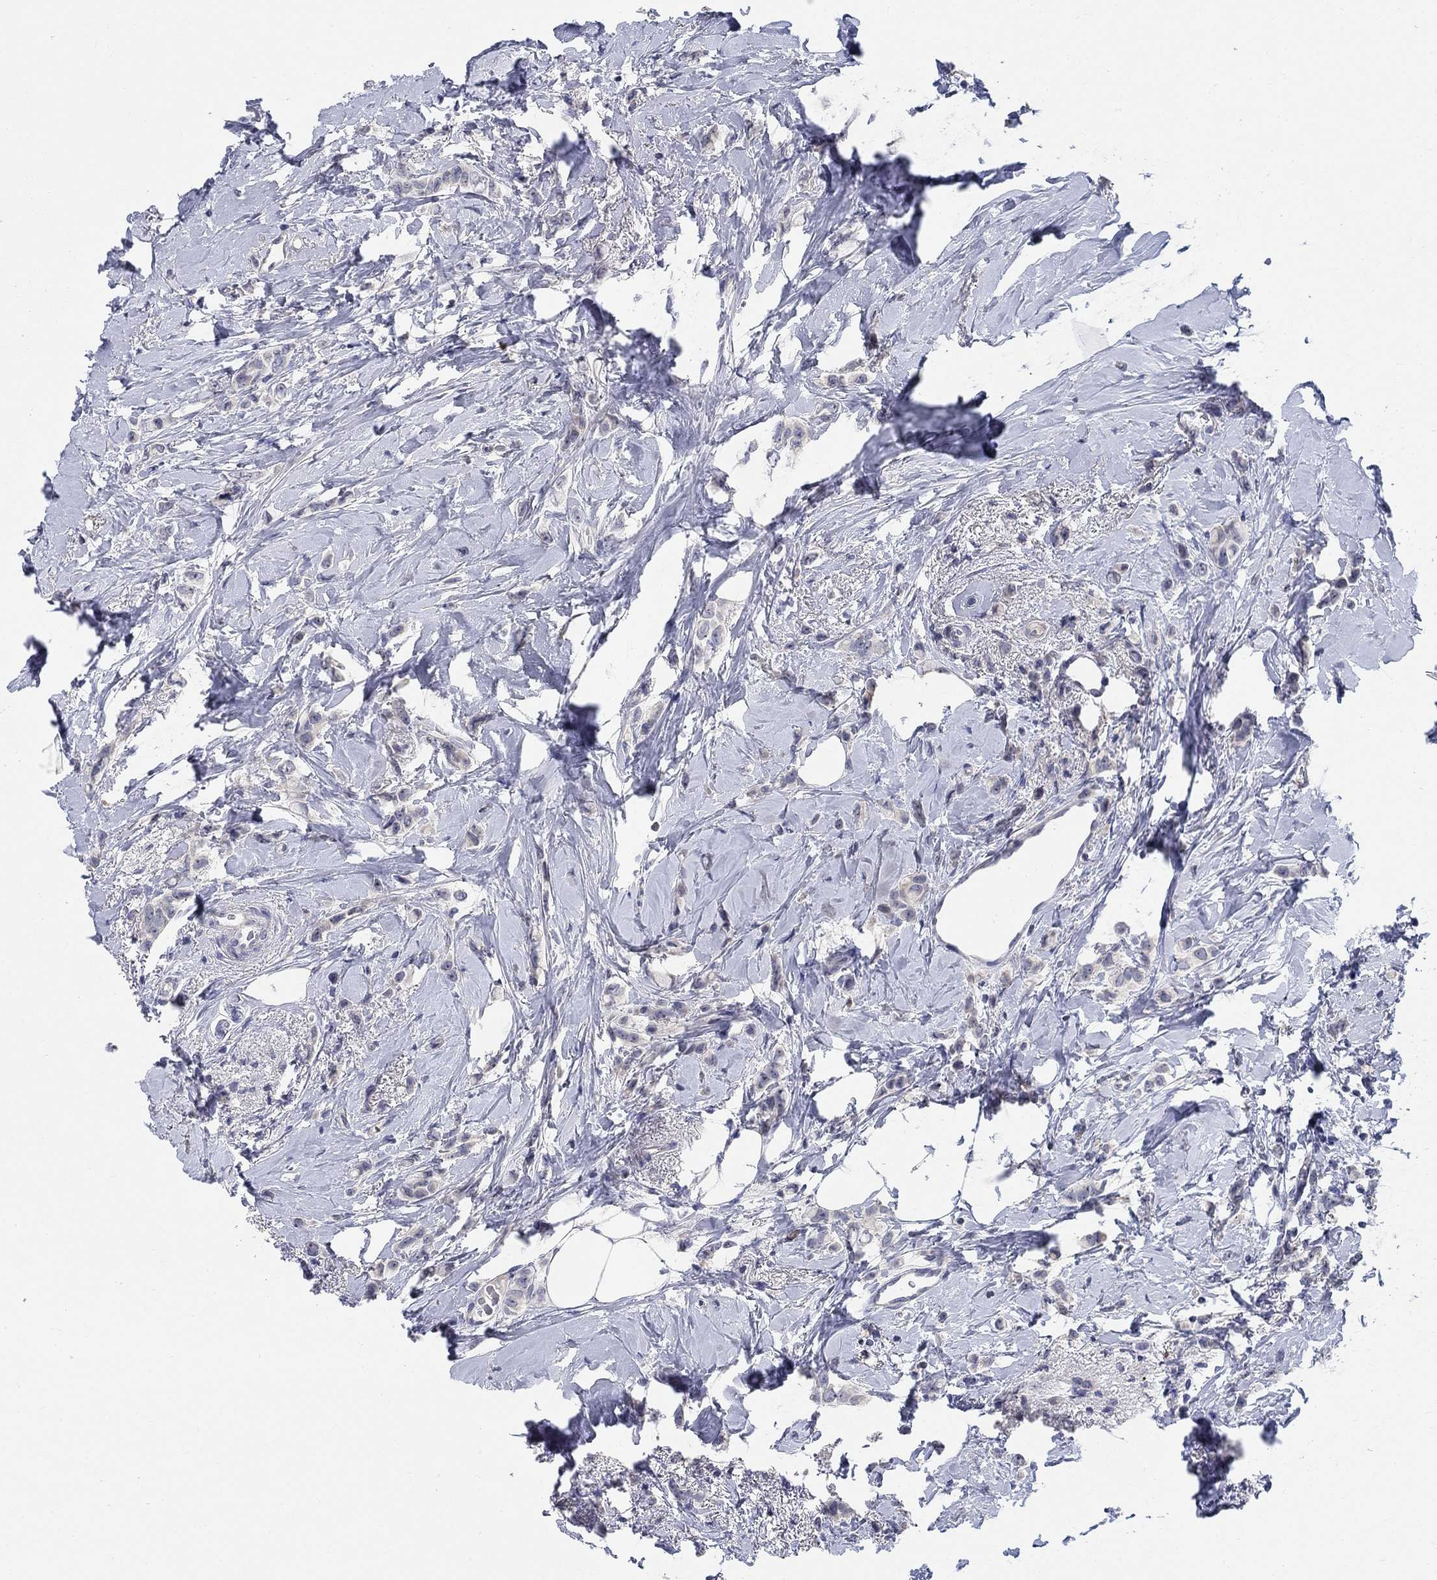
{"staining": {"intensity": "negative", "quantity": "none", "location": "none"}, "tissue": "breast cancer", "cell_type": "Tumor cells", "image_type": "cancer", "snomed": [{"axis": "morphology", "description": "Lobular carcinoma"}, {"axis": "topography", "description": "Breast"}], "caption": "Micrograph shows no significant protein positivity in tumor cells of breast cancer (lobular carcinoma).", "gene": "SMIM18", "patient": {"sex": "female", "age": 66}}